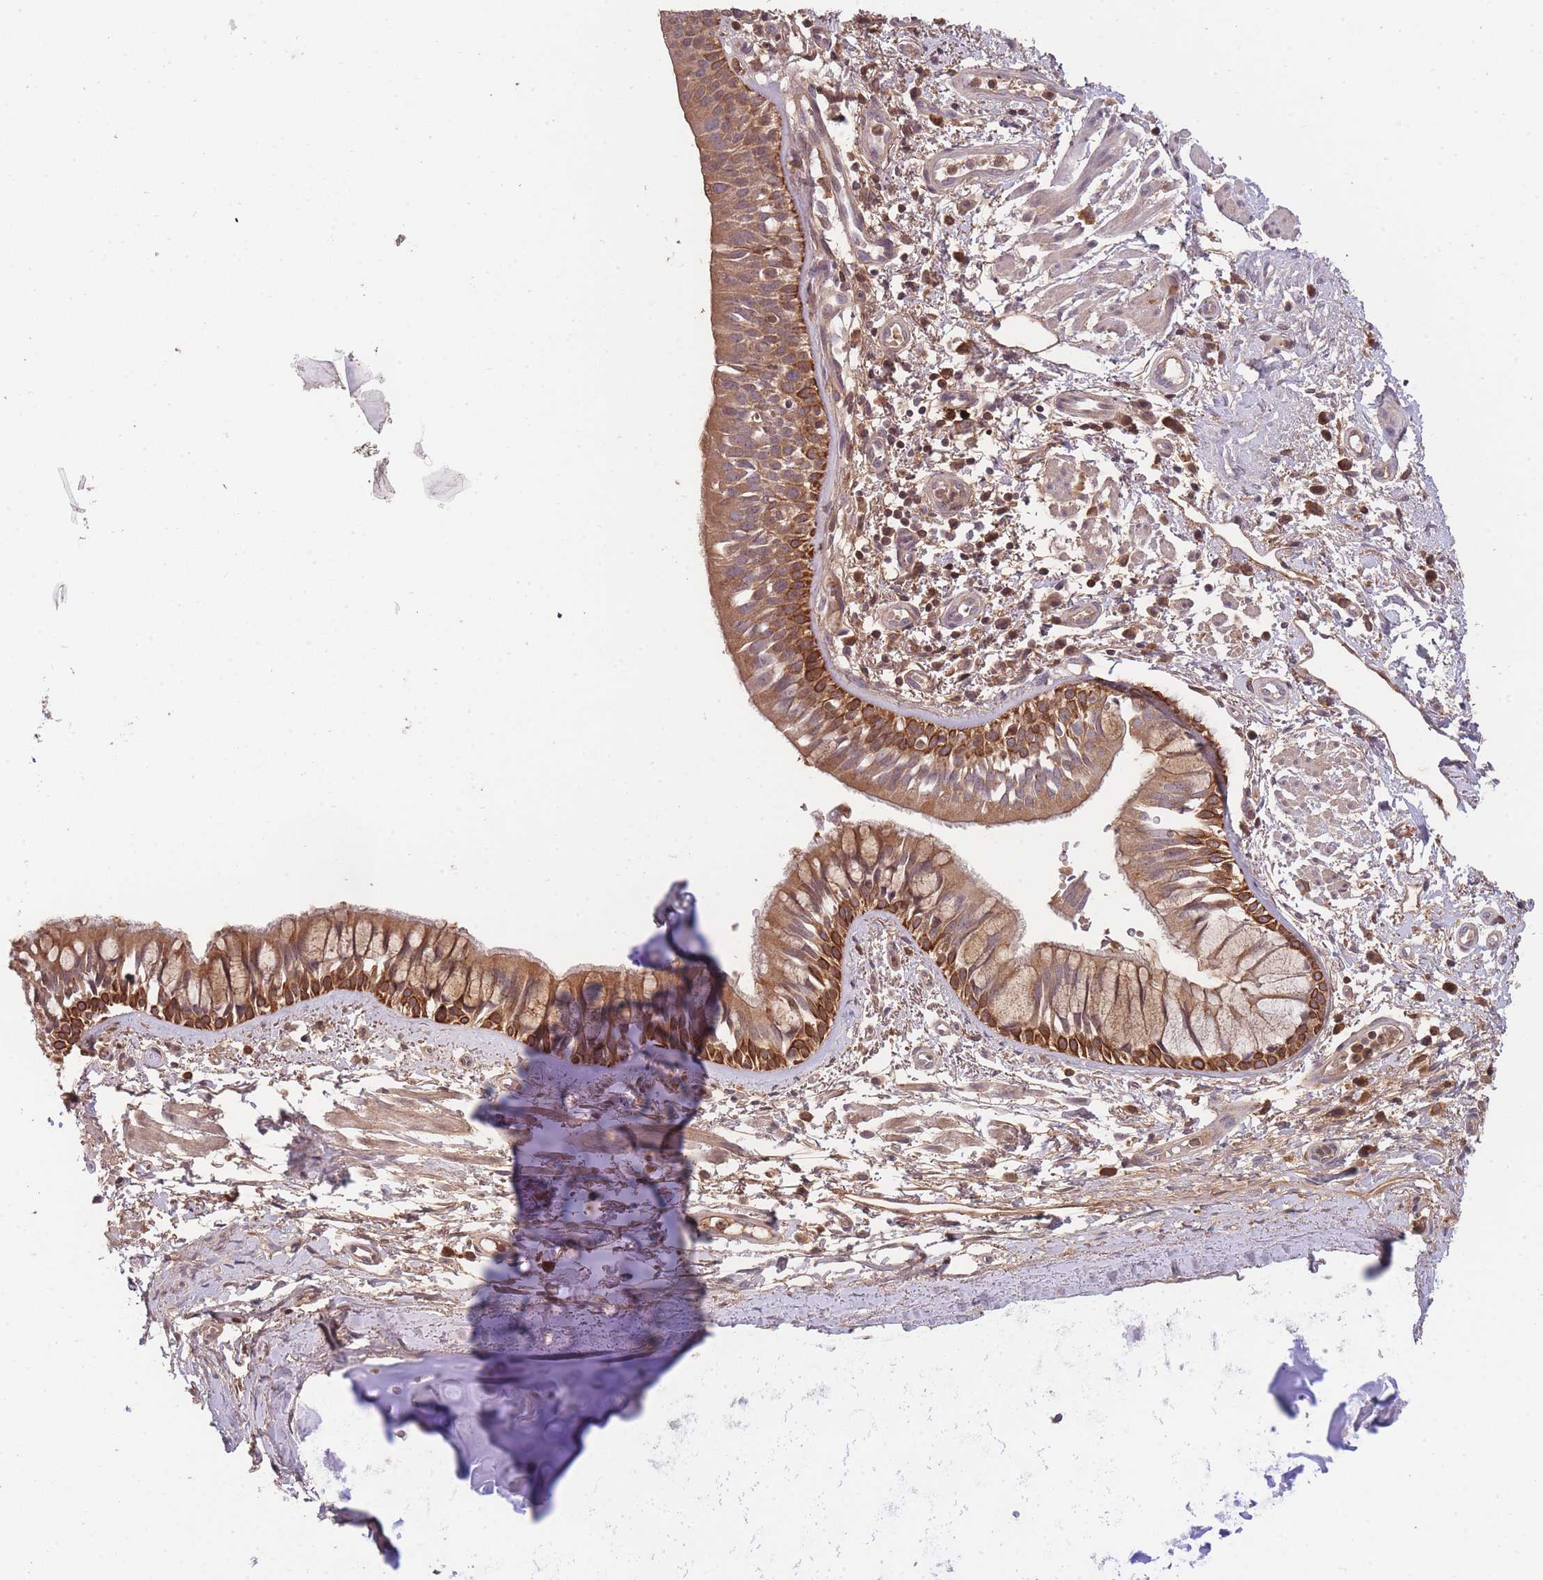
{"staining": {"intensity": "moderate", "quantity": ">75%", "location": "cytoplasmic/membranous"}, "tissue": "bronchus", "cell_type": "Respiratory epithelial cells", "image_type": "normal", "snomed": [{"axis": "morphology", "description": "Normal tissue, NOS"}, {"axis": "topography", "description": "Lymph node"}, {"axis": "topography", "description": "Cartilage tissue"}, {"axis": "topography", "description": "Bronchus"}], "caption": "A brown stain highlights moderate cytoplasmic/membranous expression of a protein in respiratory epithelial cells of benign bronchus. (DAB (3,3'-diaminobenzidine) IHC with brightfield microscopy, high magnification).", "gene": "RALGDS", "patient": {"sex": "female", "age": 70}}